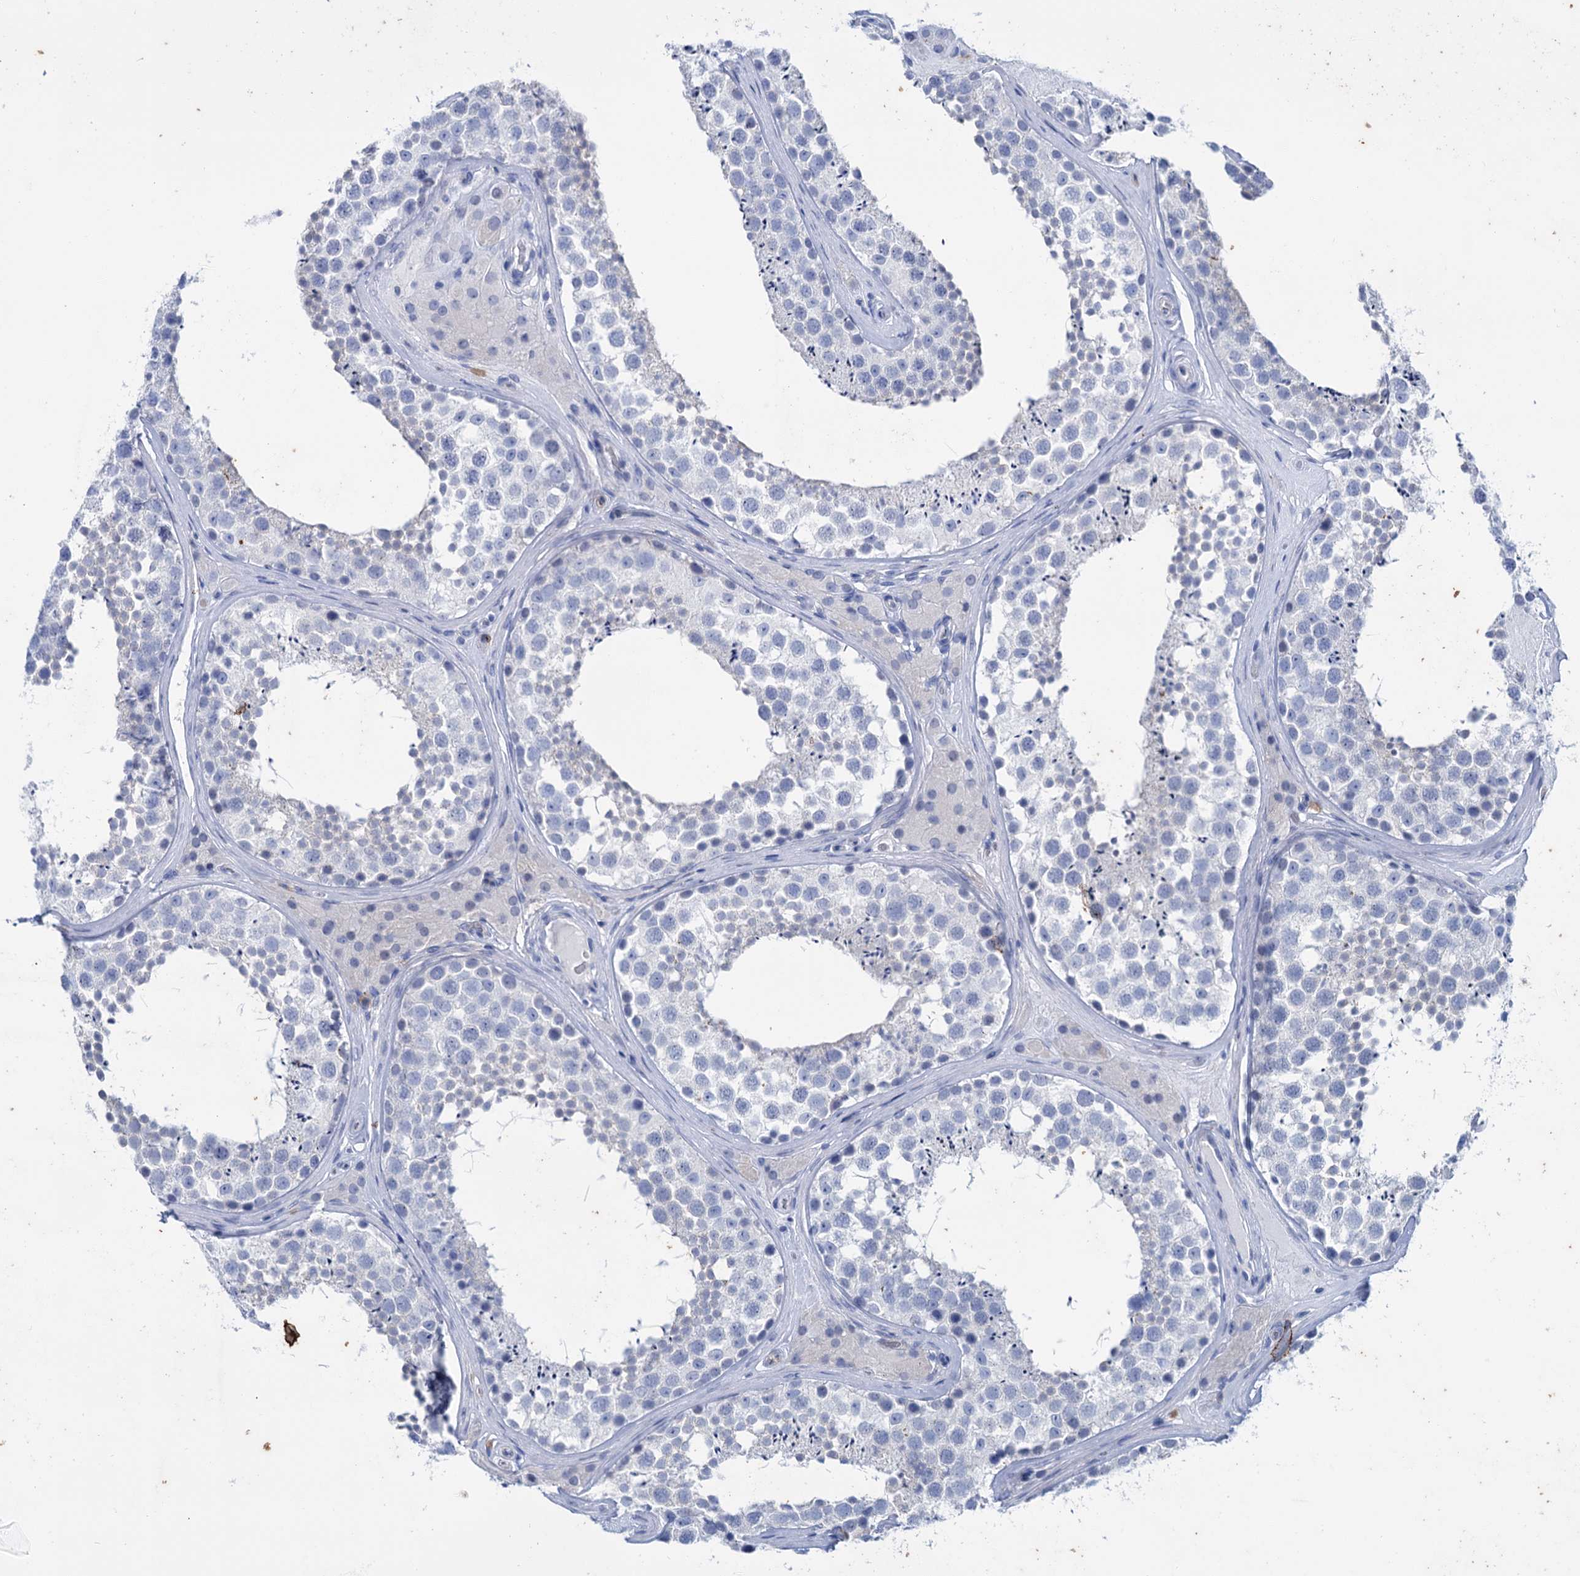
{"staining": {"intensity": "negative", "quantity": "none", "location": "none"}, "tissue": "testis", "cell_type": "Cells in seminiferous ducts", "image_type": "normal", "snomed": [{"axis": "morphology", "description": "Normal tissue, NOS"}, {"axis": "topography", "description": "Testis"}], "caption": "There is no significant expression in cells in seminiferous ducts of testis. The staining is performed using DAB (3,3'-diaminobenzidine) brown chromogen with nuclei counter-stained in using hematoxylin.", "gene": "FAAP20", "patient": {"sex": "male", "age": 46}}